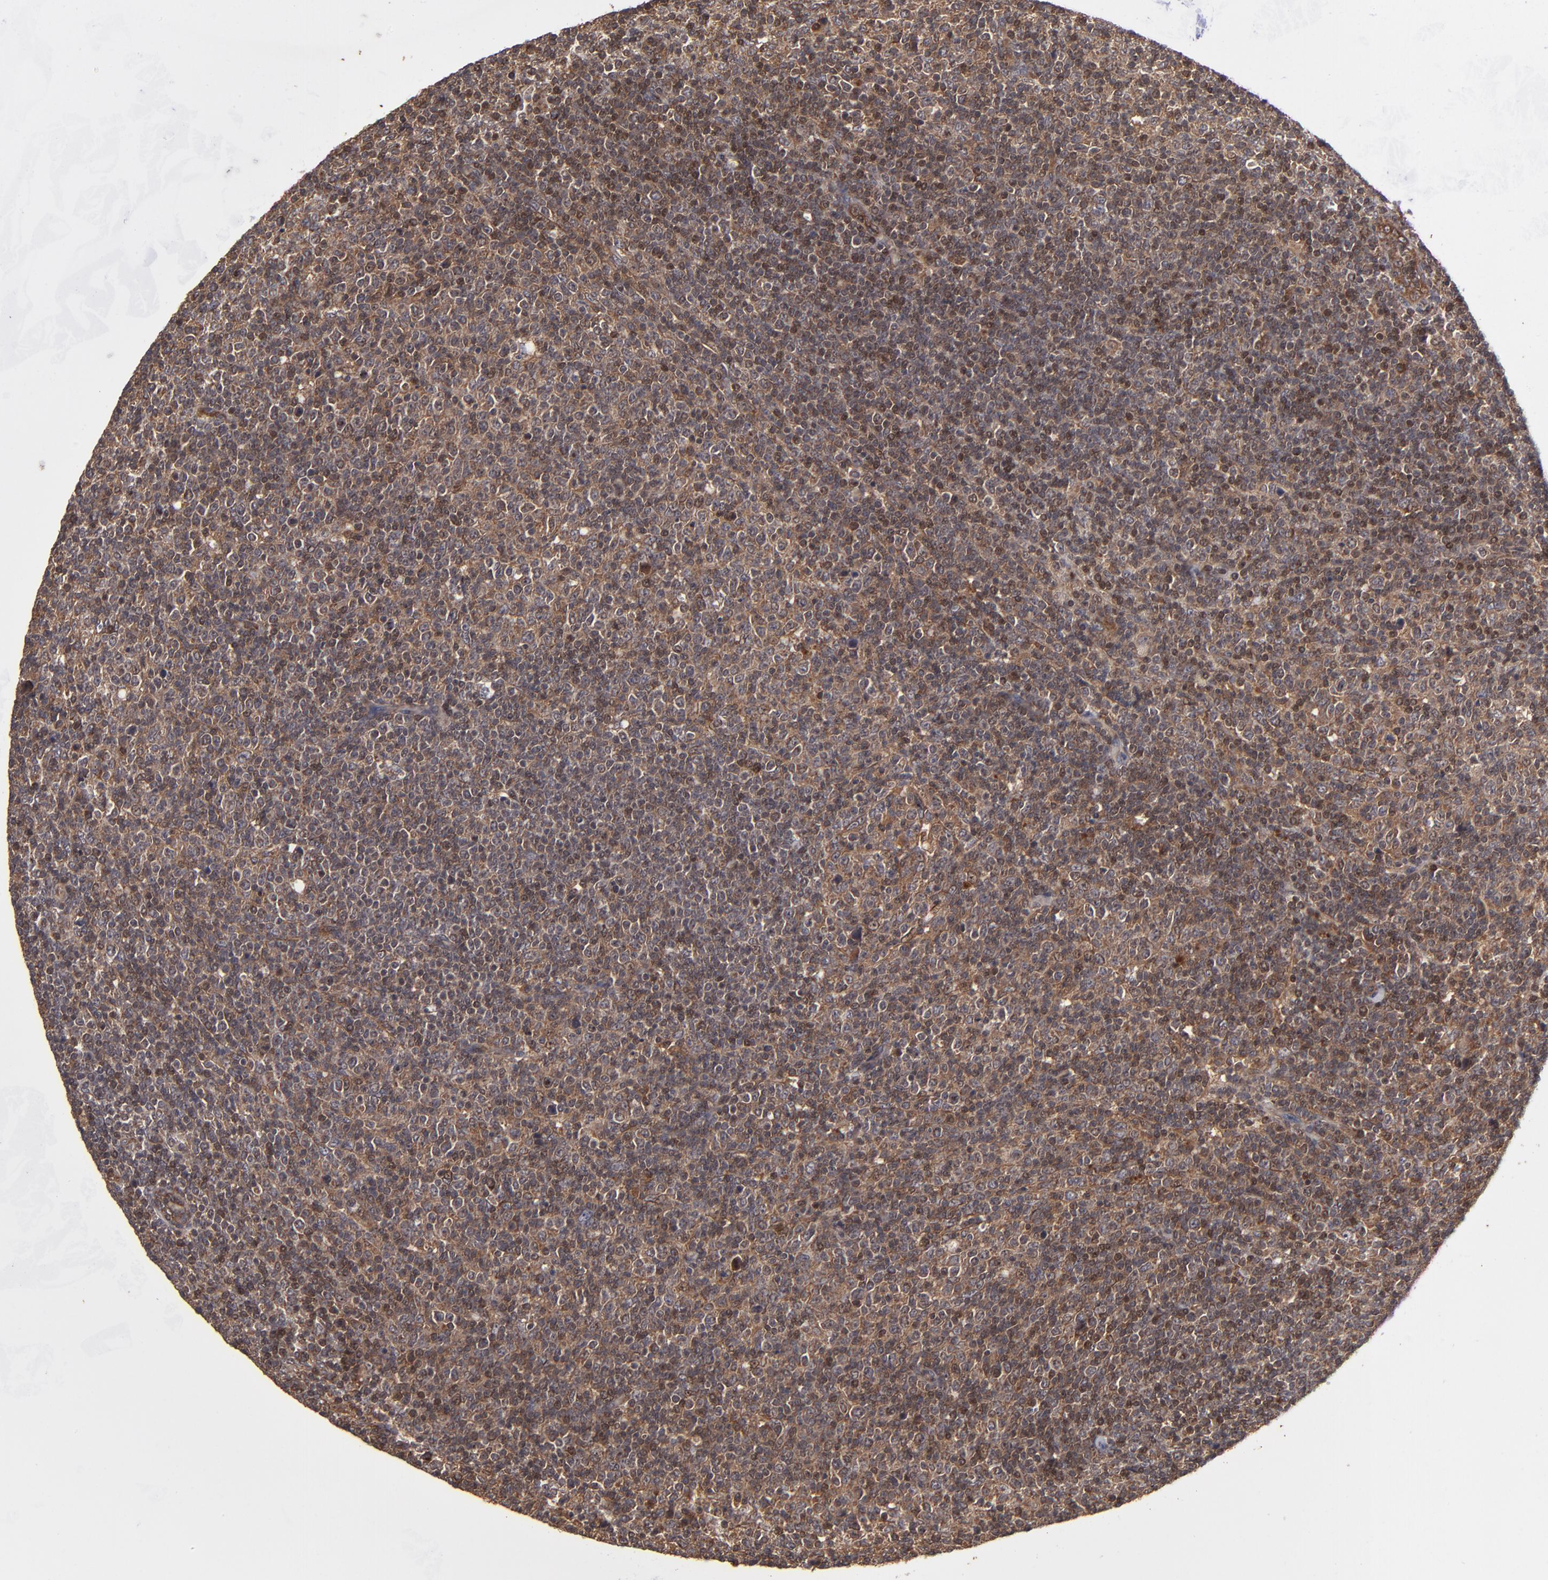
{"staining": {"intensity": "moderate", "quantity": "25%-75%", "location": "cytoplasmic/membranous"}, "tissue": "lymphoma", "cell_type": "Tumor cells", "image_type": "cancer", "snomed": [{"axis": "morphology", "description": "Malignant lymphoma, non-Hodgkin's type, Low grade"}, {"axis": "topography", "description": "Lymph node"}], "caption": "Immunohistochemistry (IHC) of human lymphoma reveals medium levels of moderate cytoplasmic/membranous expression in approximately 25%-75% of tumor cells.", "gene": "BDKRB1", "patient": {"sex": "male", "age": 70}}